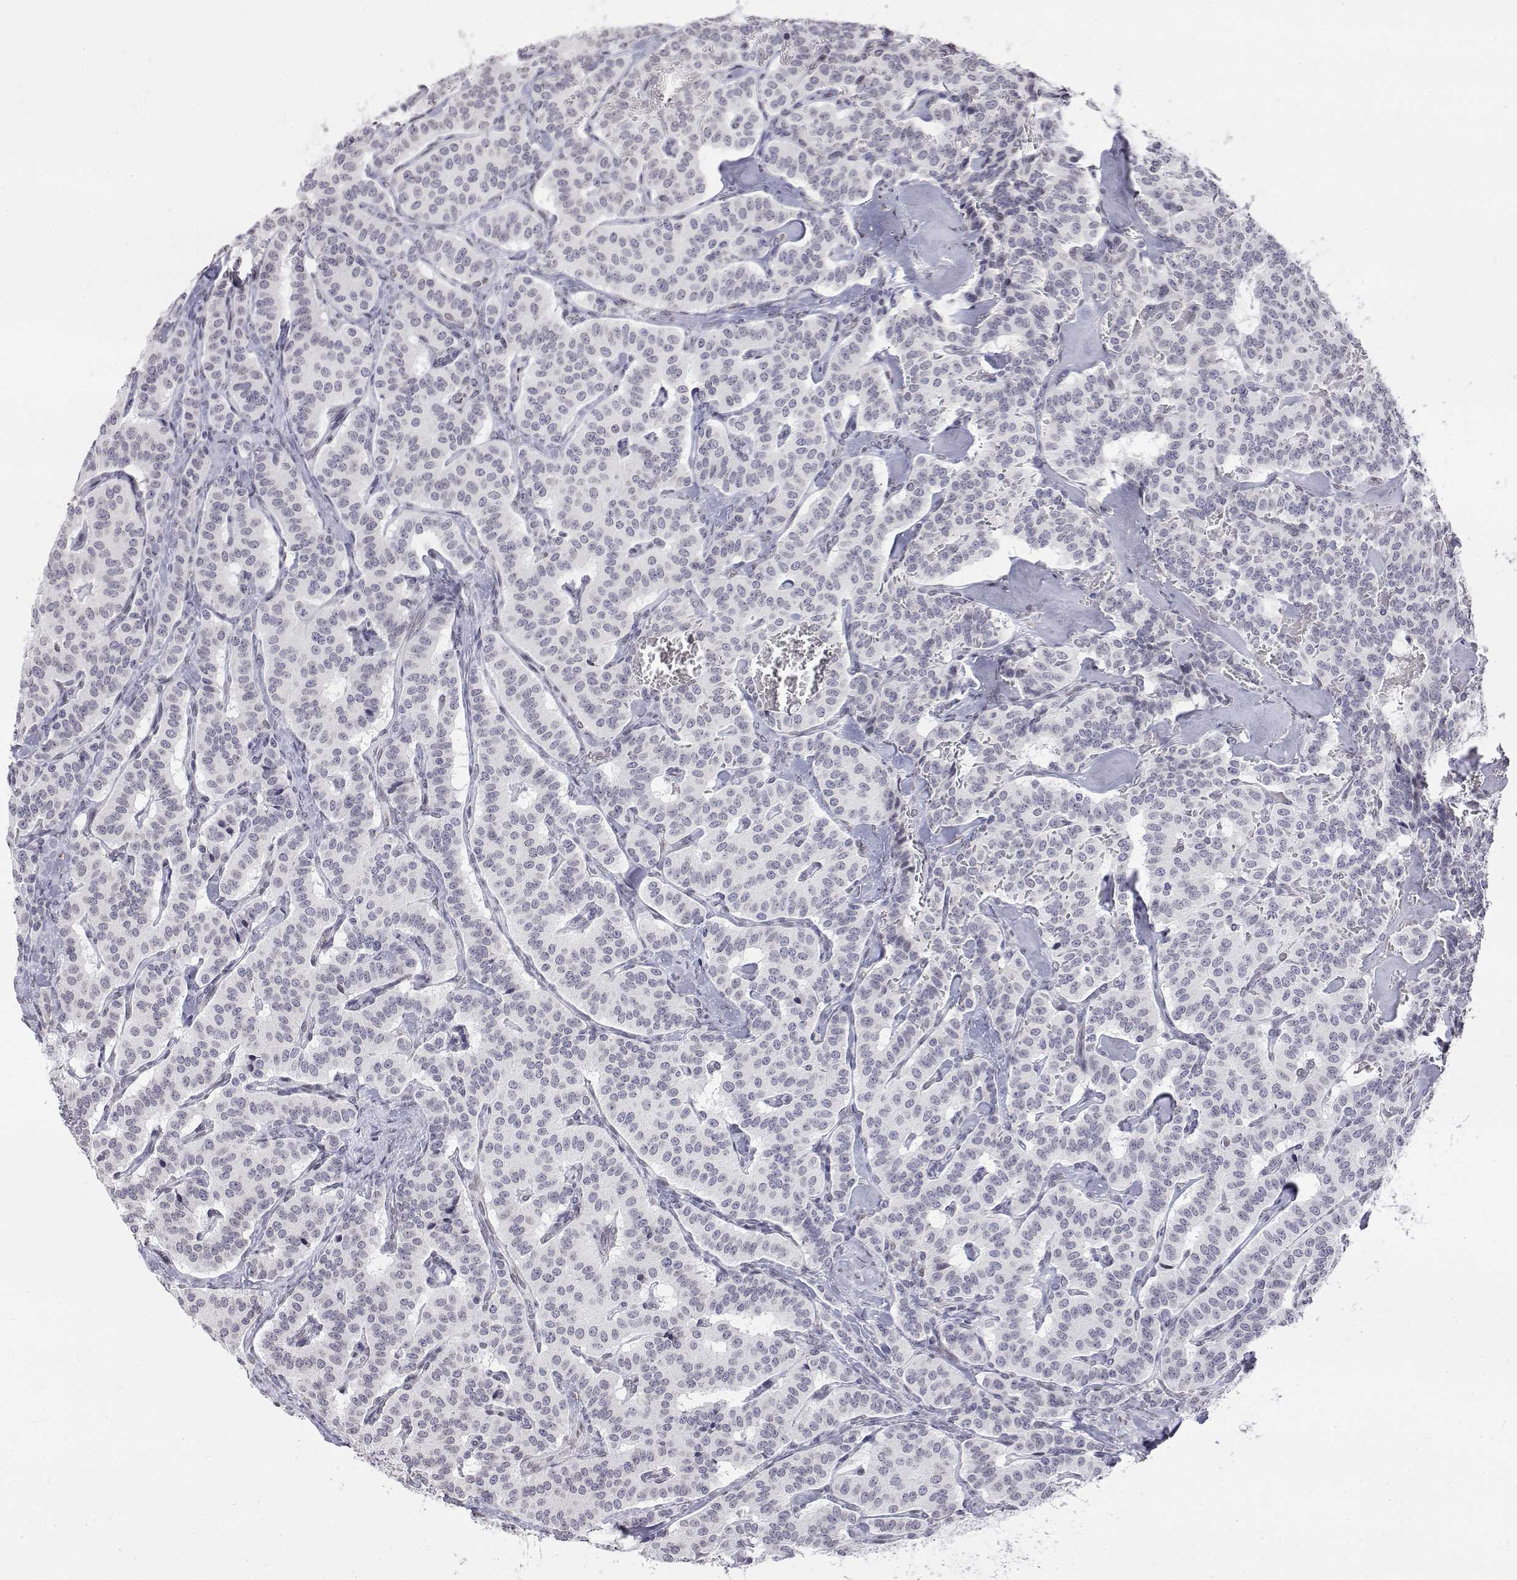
{"staining": {"intensity": "negative", "quantity": "none", "location": "none"}, "tissue": "carcinoid", "cell_type": "Tumor cells", "image_type": "cancer", "snomed": [{"axis": "morphology", "description": "Carcinoid, malignant, NOS"}, {"axis": "topography", "description": "Lung"}], "caption": "Carcinoid stained for a protein using immunohistochemistry (IHC) exhibits no expression tumor cells.", "gene": "ZNF532", "patient": {"sex": "female", "age": 46}}